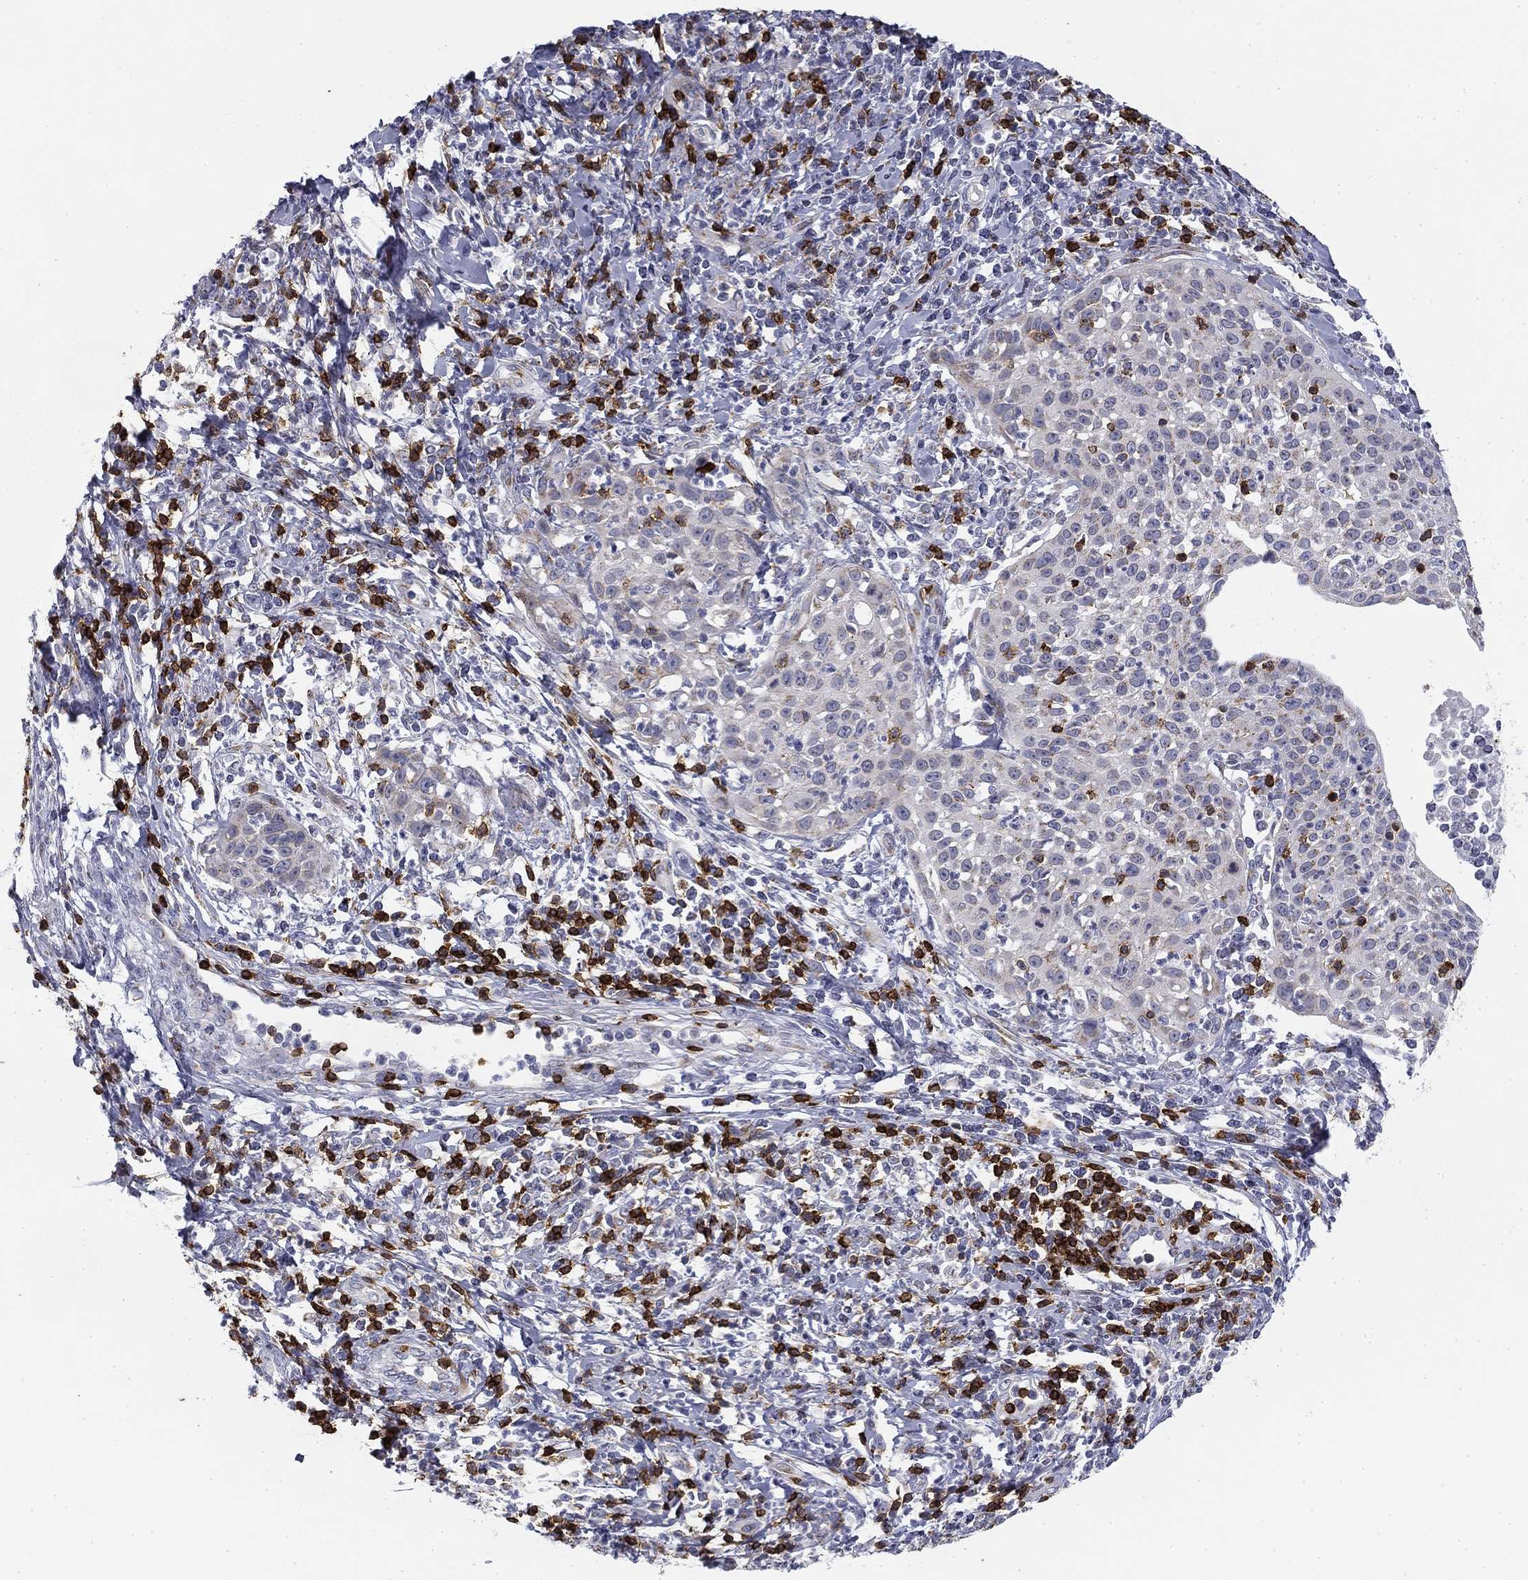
{"staining": {"intensity": "negative", "quantity": "none", "location": "none"}, "tissue": "cervical cancer", "cell_type": "Tumor cells", "image_type": "cancer", "snomed": [{"axis": "morphology", "description": "Squamous cell carcinoma, NOS"}, {"axis": "topography", "description": "Cervix"}], "caption": "Photomicrograph shows no significant protein positivity in tumor cells of cervical squamous cell carcinoma.", "gene": "TRAT1", "patient": {"sex": "female", "age": 26}}